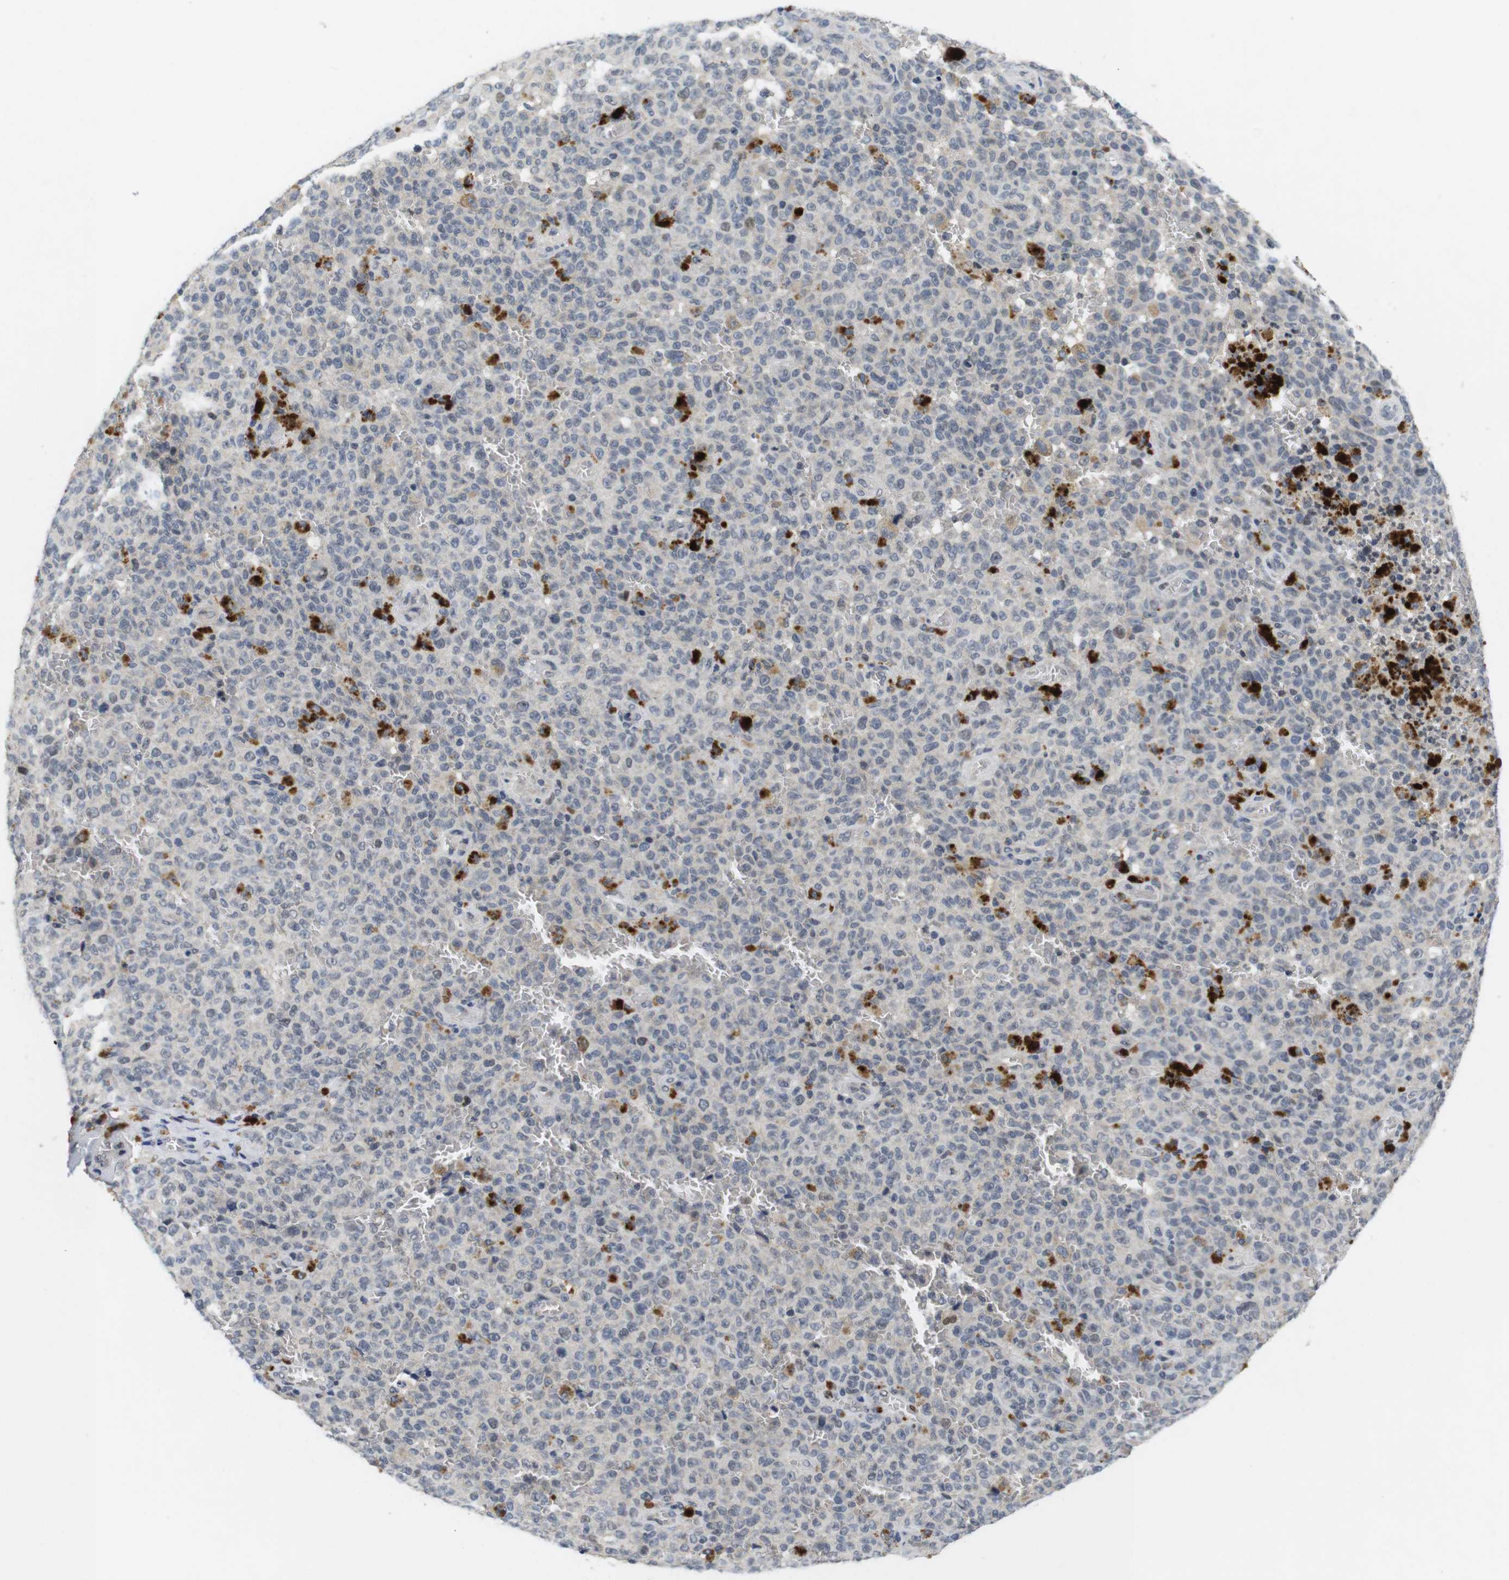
{"staining": {"intensity": "weak", "quantity": "<25%", "location": "cytoplasmic/membranous"}, "tissue": "melanoma", "cell_type": "Tumor cells", "image_type": "cancer", "snomed": [{"axis": "morphology", "description": "Malignant melanoma, NOS"}, {"axis": "topography", "description": "Skin"}], "caption": "Human melanoma stained for a protein using IHC displays no expression in tumor cells.", "gene": "SKP2", "patient": {"sex": "female", "age": 82}}